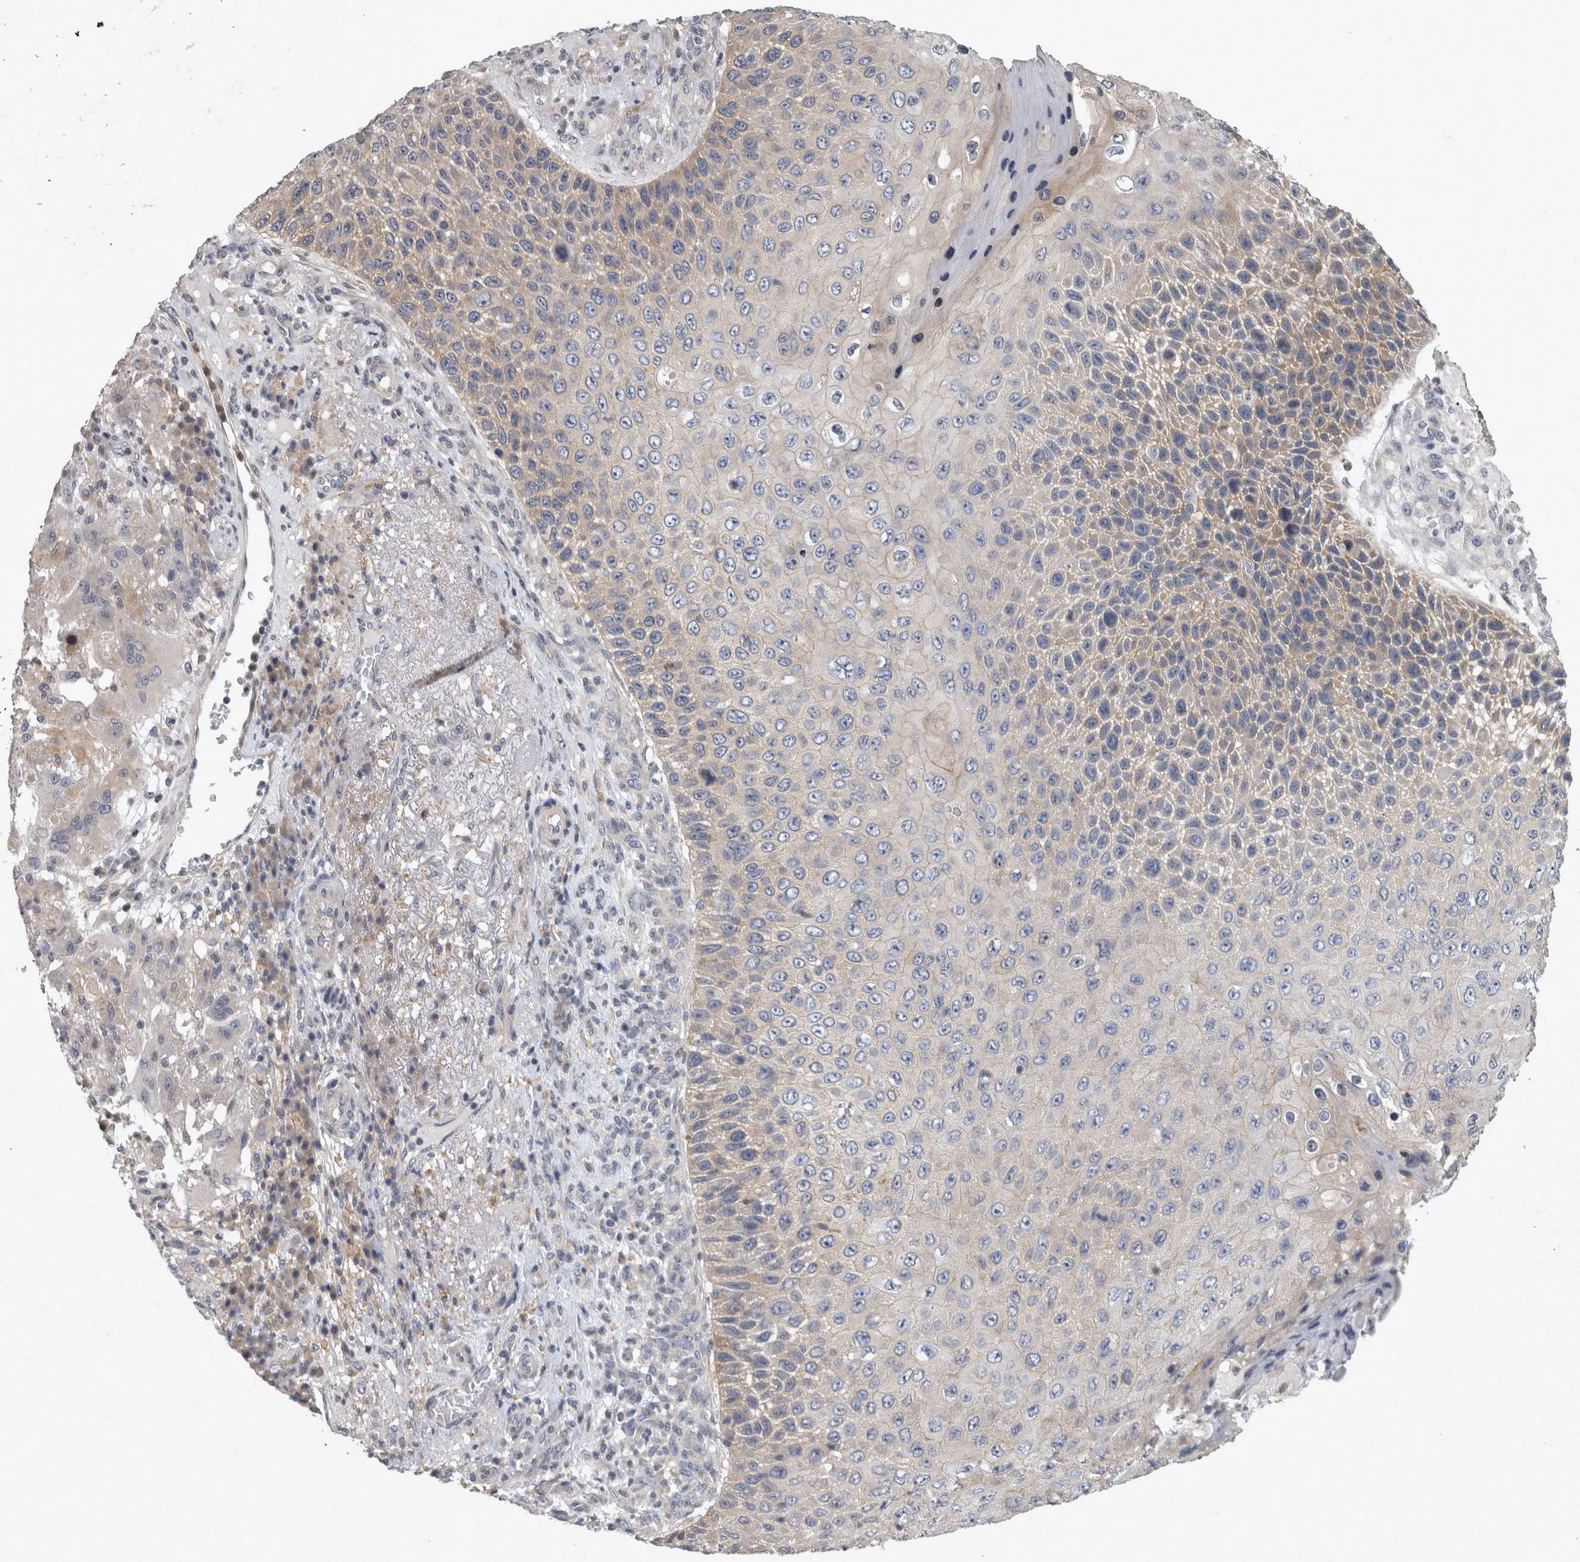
{"staining": {"intensity": "weak", "quantity": "<25%", "location": "cytoplasmic/membranous"}, "tissue": "skin cancer", "cell_type": "Tumor cells", "image_type": "cancer", "snomed": [{"axis": "morphology", "description": "Squamous cell carcinoma, NOS"}, {"axis": "topography", "description": "Skin"}], "caption": "Protein analysis of squamous cell carcinoma (skin) shows no significant positivity in tumor cells.", "gene": "PRKCI", "patient": {"sex": "female", "age": 88}}